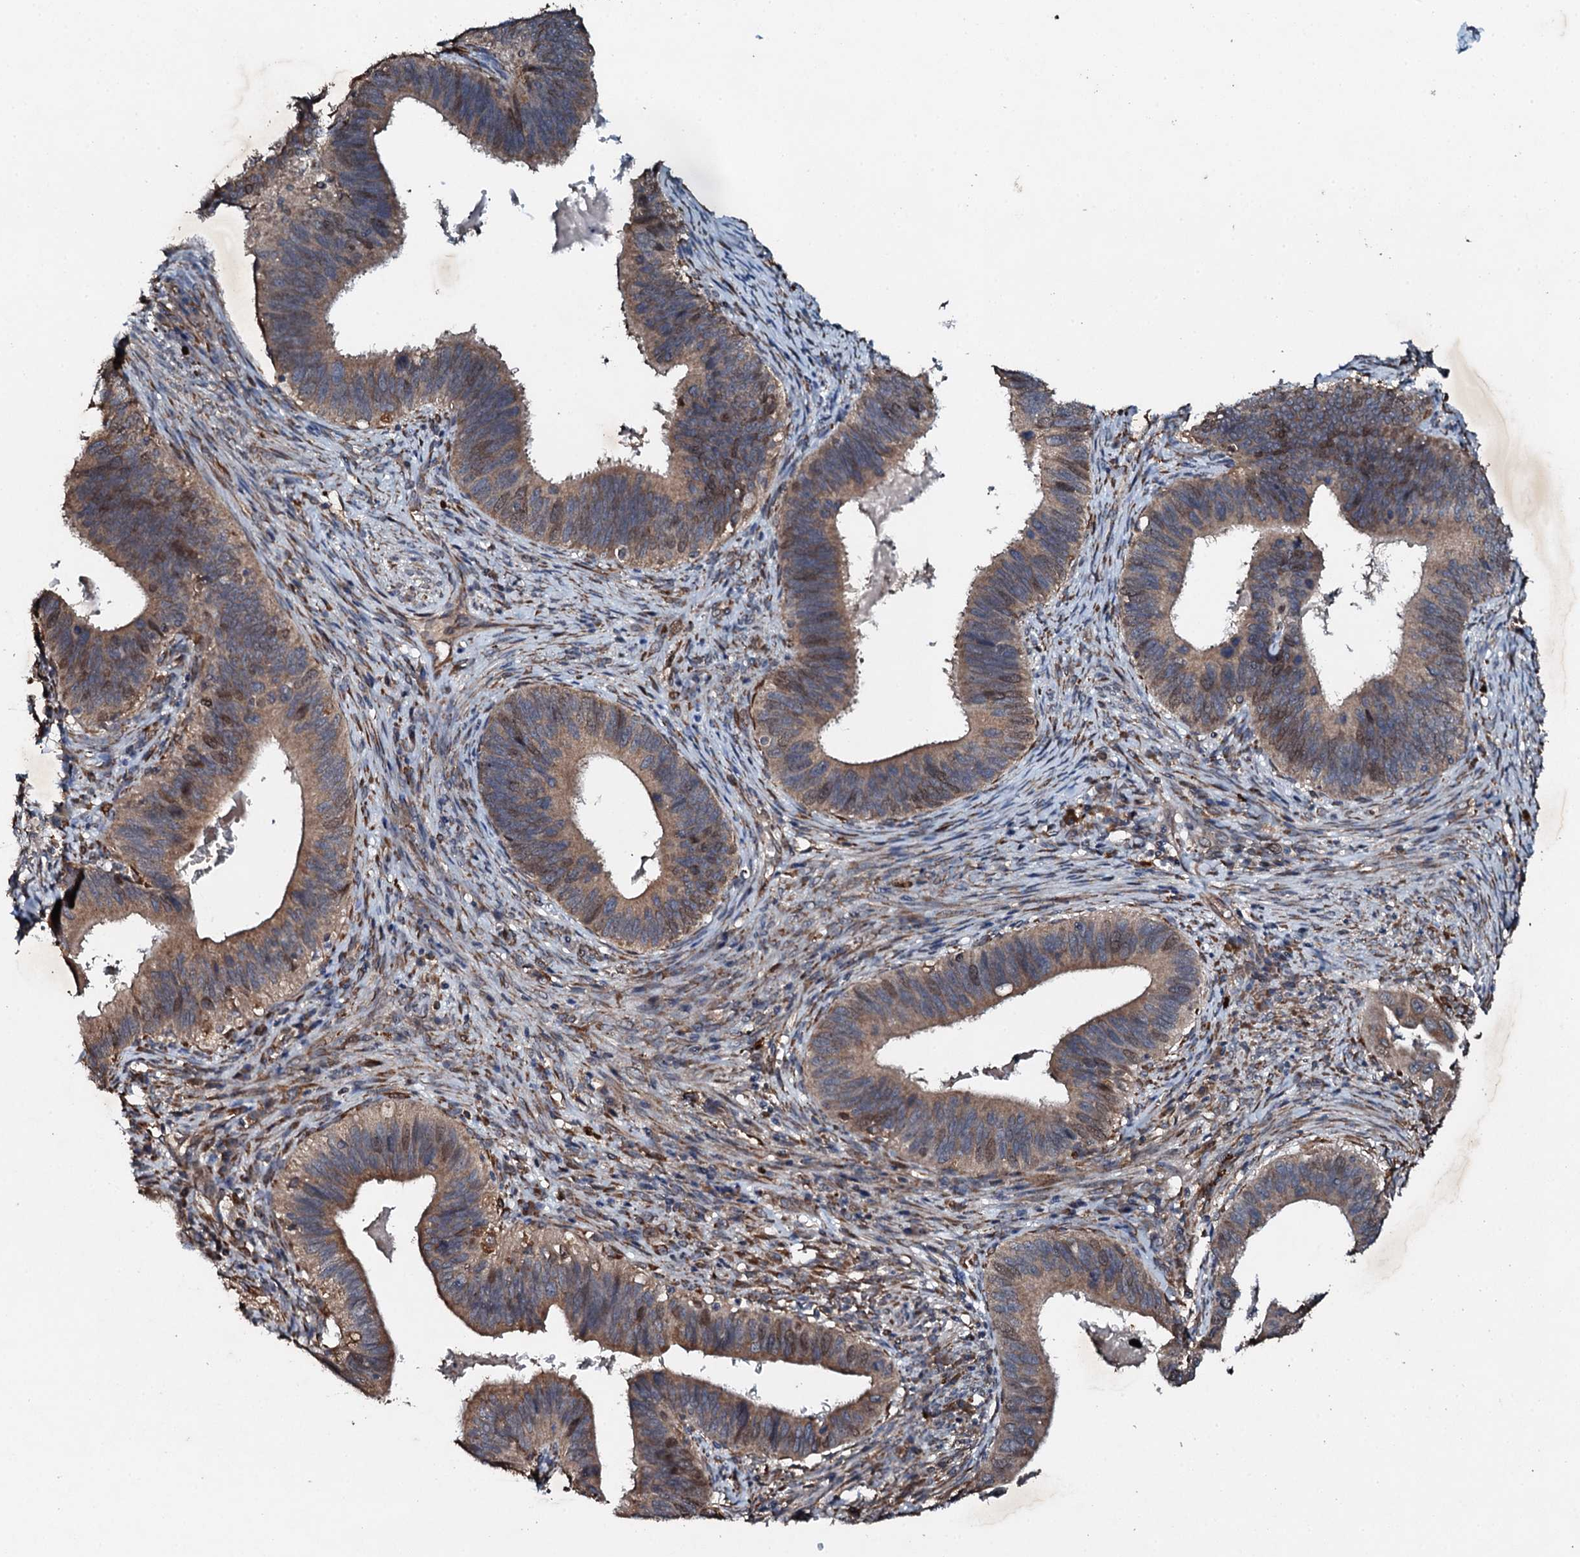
{"staining": {"intensity": "moderate", "quantity": ">75%", "location": "cytoplasmic/membranous,nuclear"}, "tissue": "cervical cancer", "cell_type": "Tumor cells", "image_type": "cancer", "snomed": [{"axis": "morphology", "description": "Adenocarcinoma, NOS"}, {"axis": "topography", "description": "Cervix"}], "caption": "The histopathology image displays staining of cervical cancer, revealing moderate cytoplasmic/membranous and nuclear protein positivity (brown color) within tumor cells.", "gene": "ADAMTS10", "patient": {"sex": "female", "age": 42}}